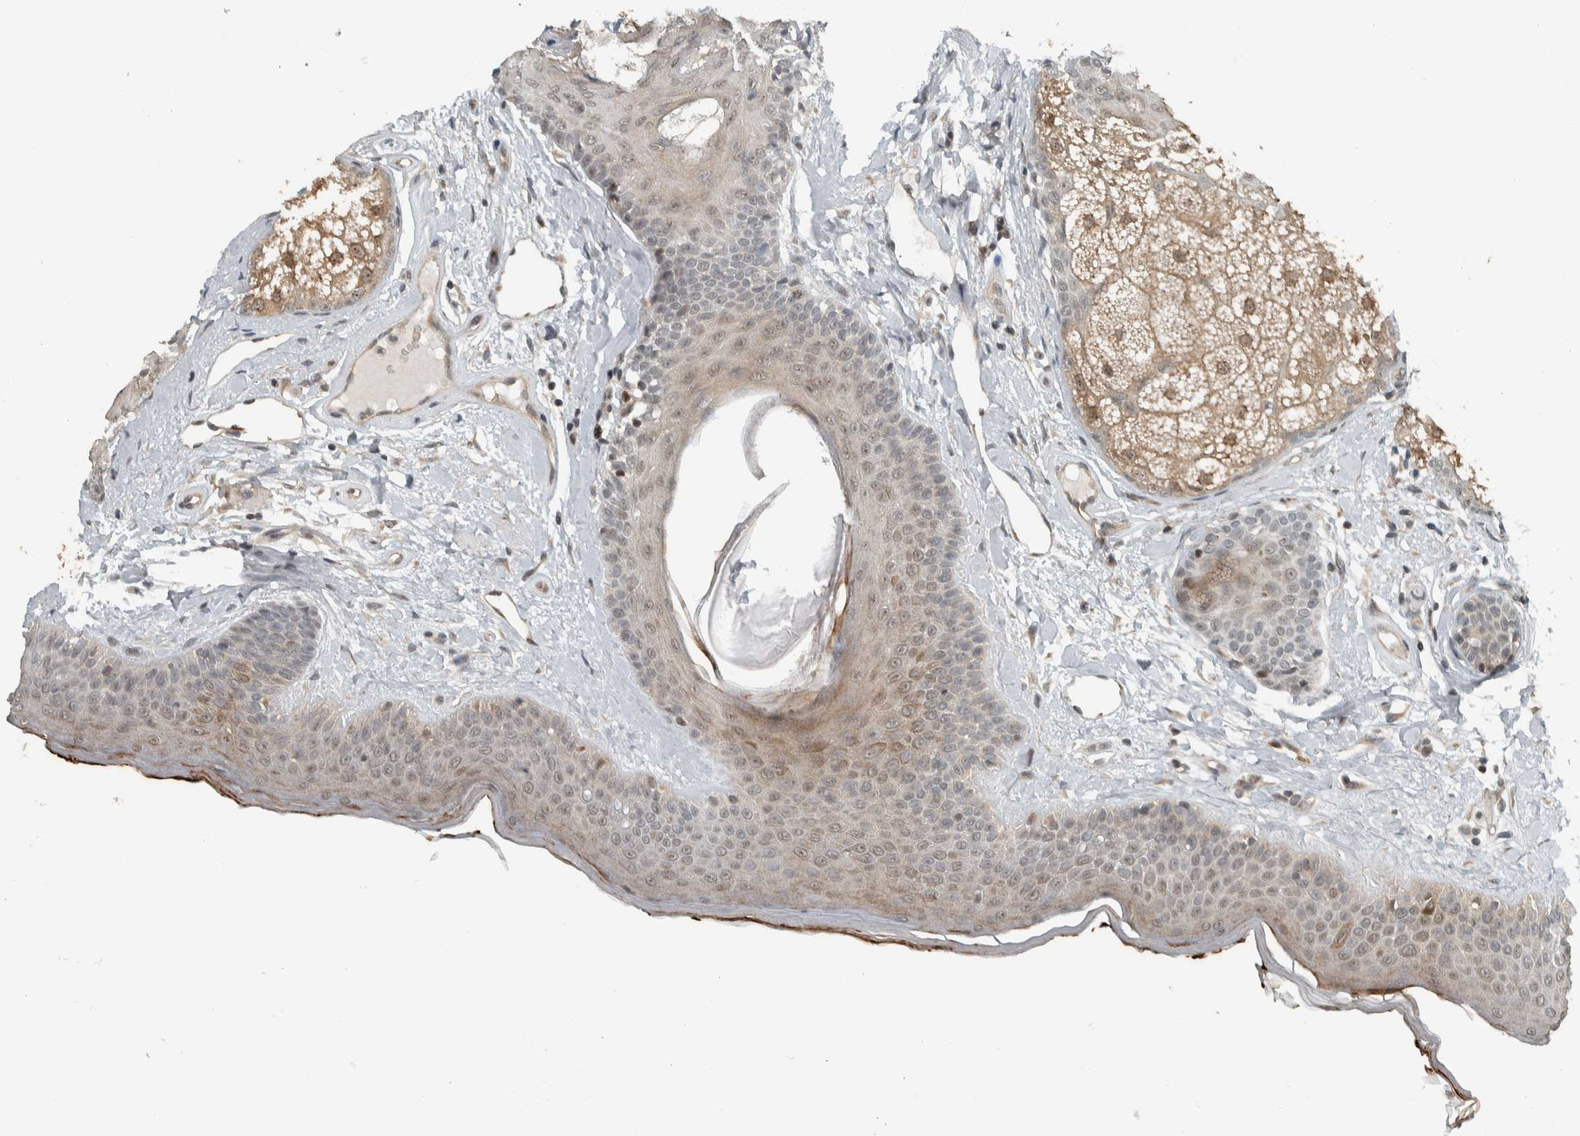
{"staining": {"intensity": "weak", "quantity": ">75%", "location": "cytoplasmic/membranous,nuclear"}, "tissue": "oral mucosa", "cell_type": "Squamous epithelial cells", "image_type": "normal", "snomed": [{"axis": "morphology", "description": "Normal tissue, NOS"}, {"axis": "topography", "description": "Skin"}, {"axis": "topography", "description": "Oral tissue"}], "caption": "Immunohistochemical staining of benign human oral mucosa demonstrates low levels of weak cytoplasmic/membranous,nuclear positivity in about >75% of squamous epithelial cells.", "gene": "NAPG", "patient": {"sex": "male", "age": 84}}